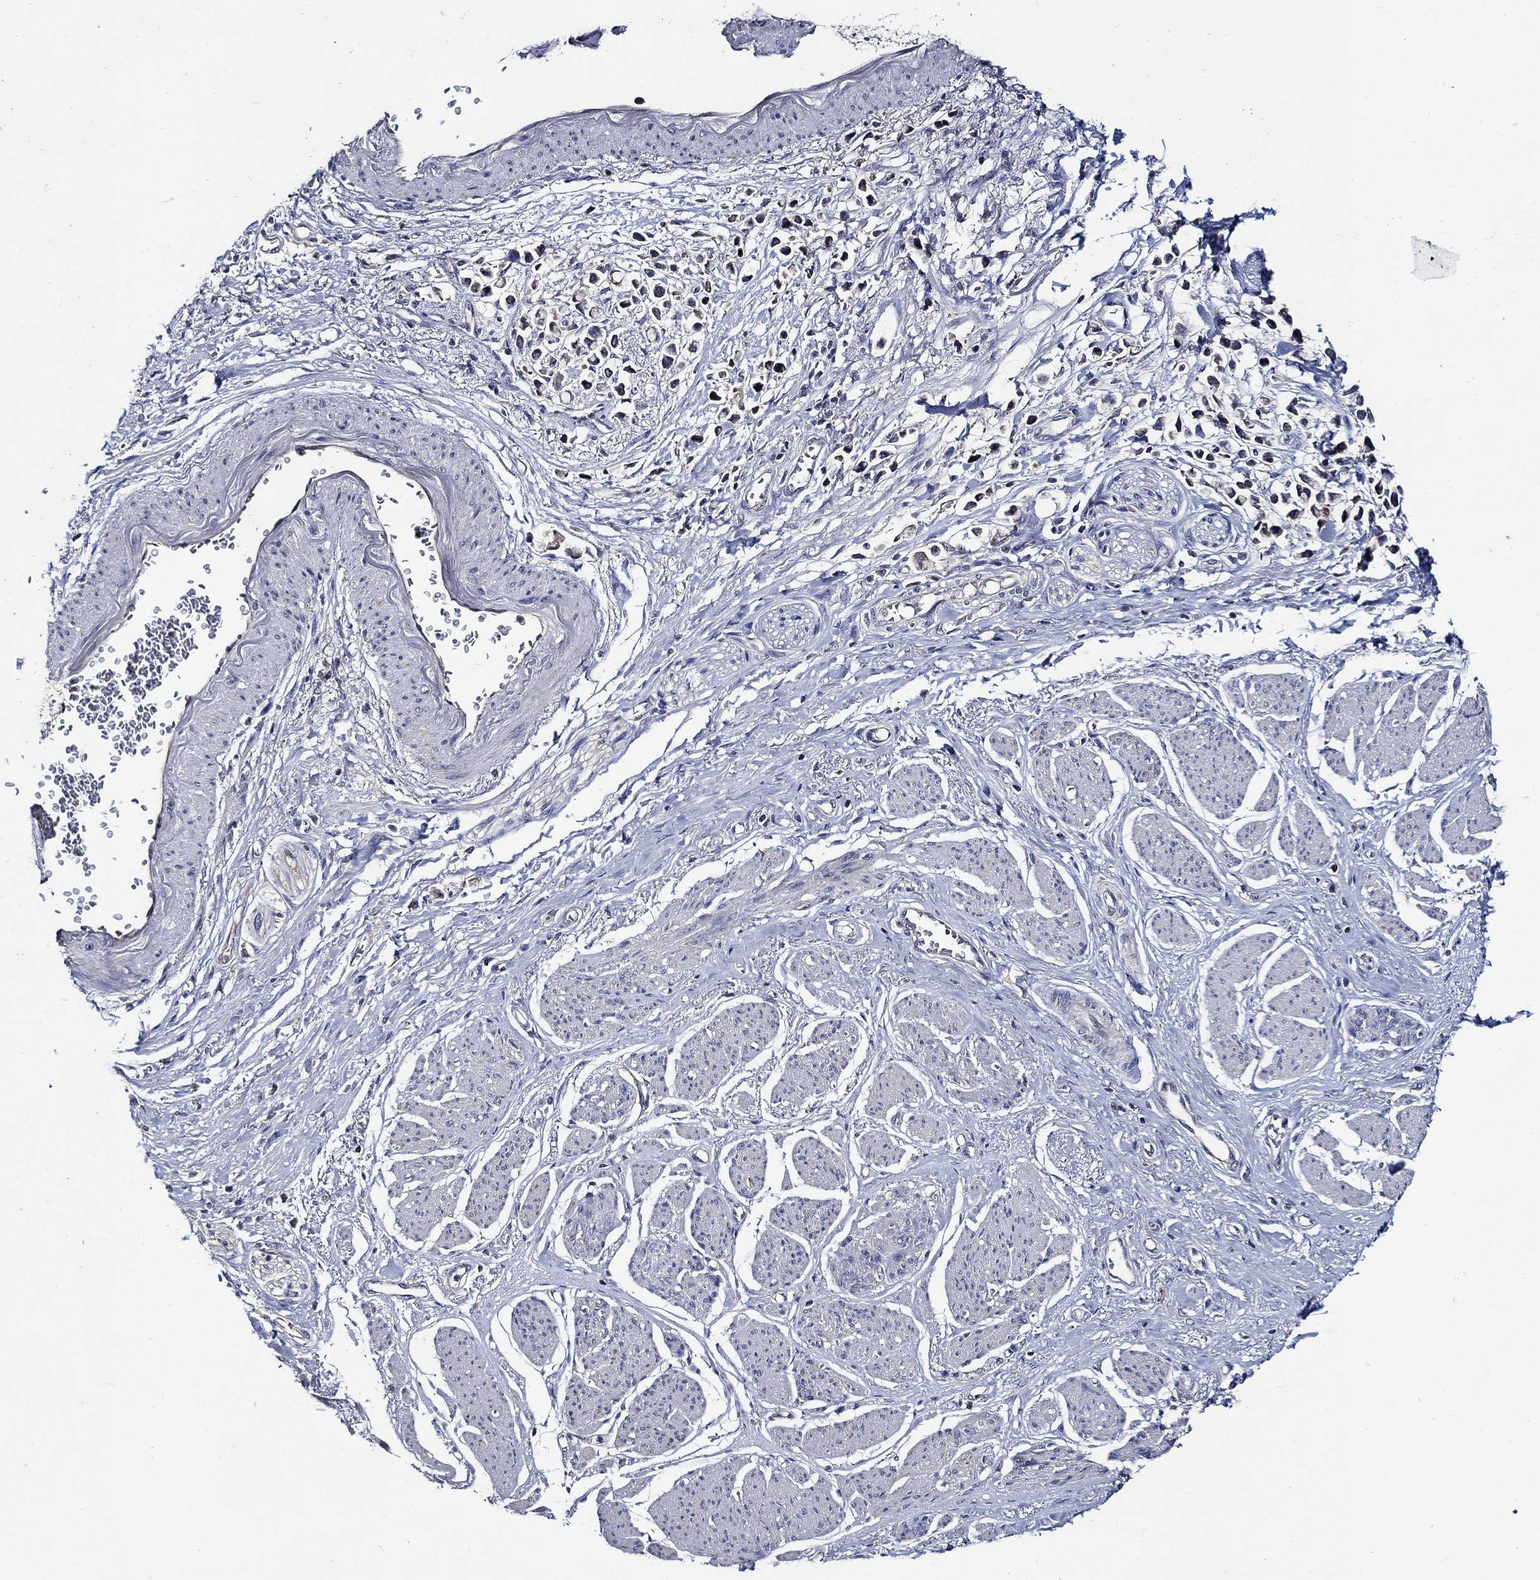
{"staining": {"intensity": "moderate", "quantity": "<25%", "location": "cytoplasmic/membranous"}, "tissue": "stomach cancer", "cell_type": "Tumor cells", "image_type": "cancer", "snomed": [{"axis": "morphology", "description": "Adenocarcinoma, NOS"}, {"axis": "topography", "description": "Stomach"}], "caption": "Brown immunohistochemical staining in human stomach adenocarcinoma displays moderate cytoplasmic/membranous expression in about <25% of tumor cells.", "gene": "WDR53", "patient": {"sex": "female", "age": 81}}